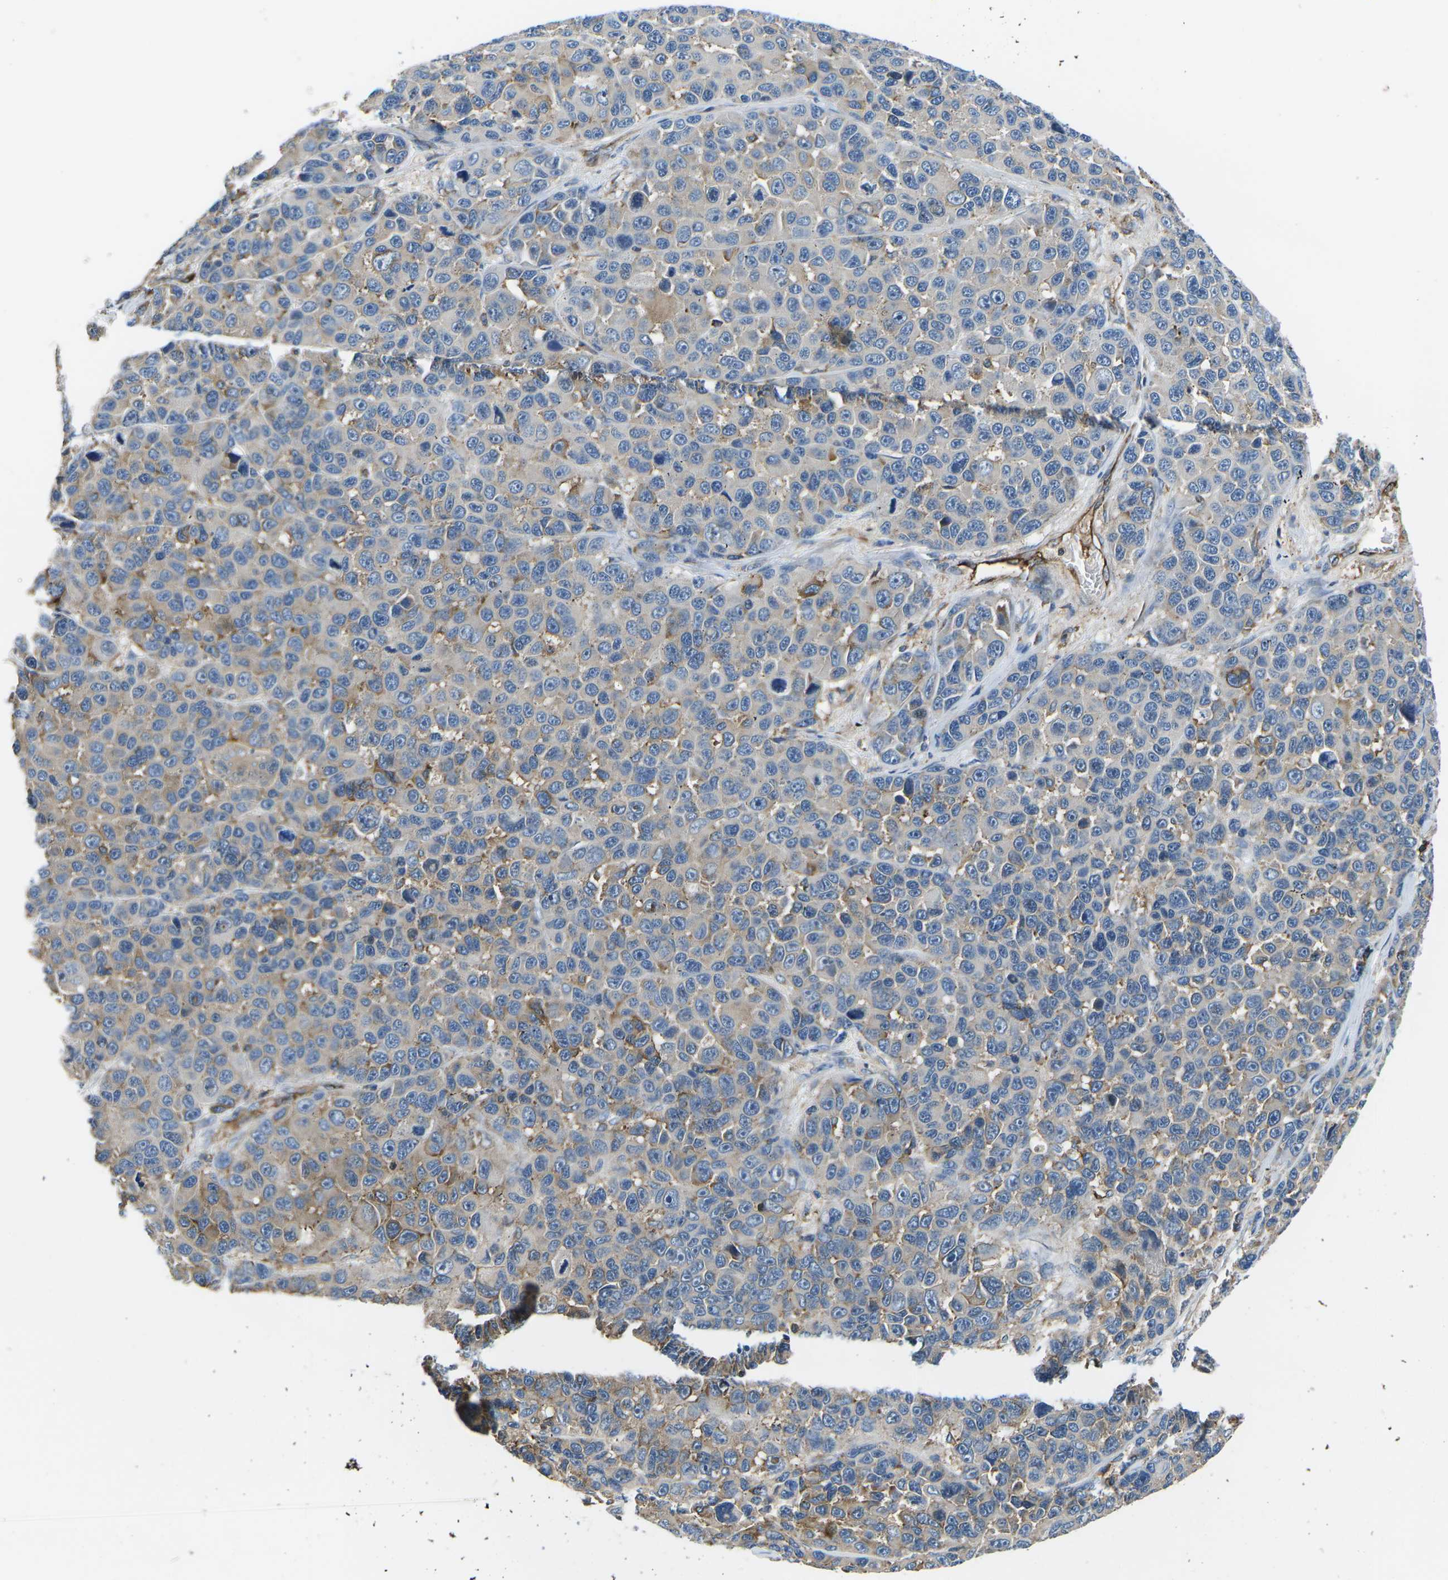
{"staining": {"intensity": "weak", "quantity": "25%-75%", "location": "cytoplasmic/membranous"}, "tissue": "melanoma", "cell_type": "Tumor cells", "image_type": "cancer", "snomed": [{"axis": "morphology", "description": "Malignant melanoma, NOS"}, {"axis": "topography", "description": "Skin"}], "caption": "Protein expression analysis of melanoma reveals weak cytoplasmic/membranous staining in approximately 25%-75% of tumor cells.", "gene": "KCNJ15", "patient": {"sex": "male", "age": 53}}